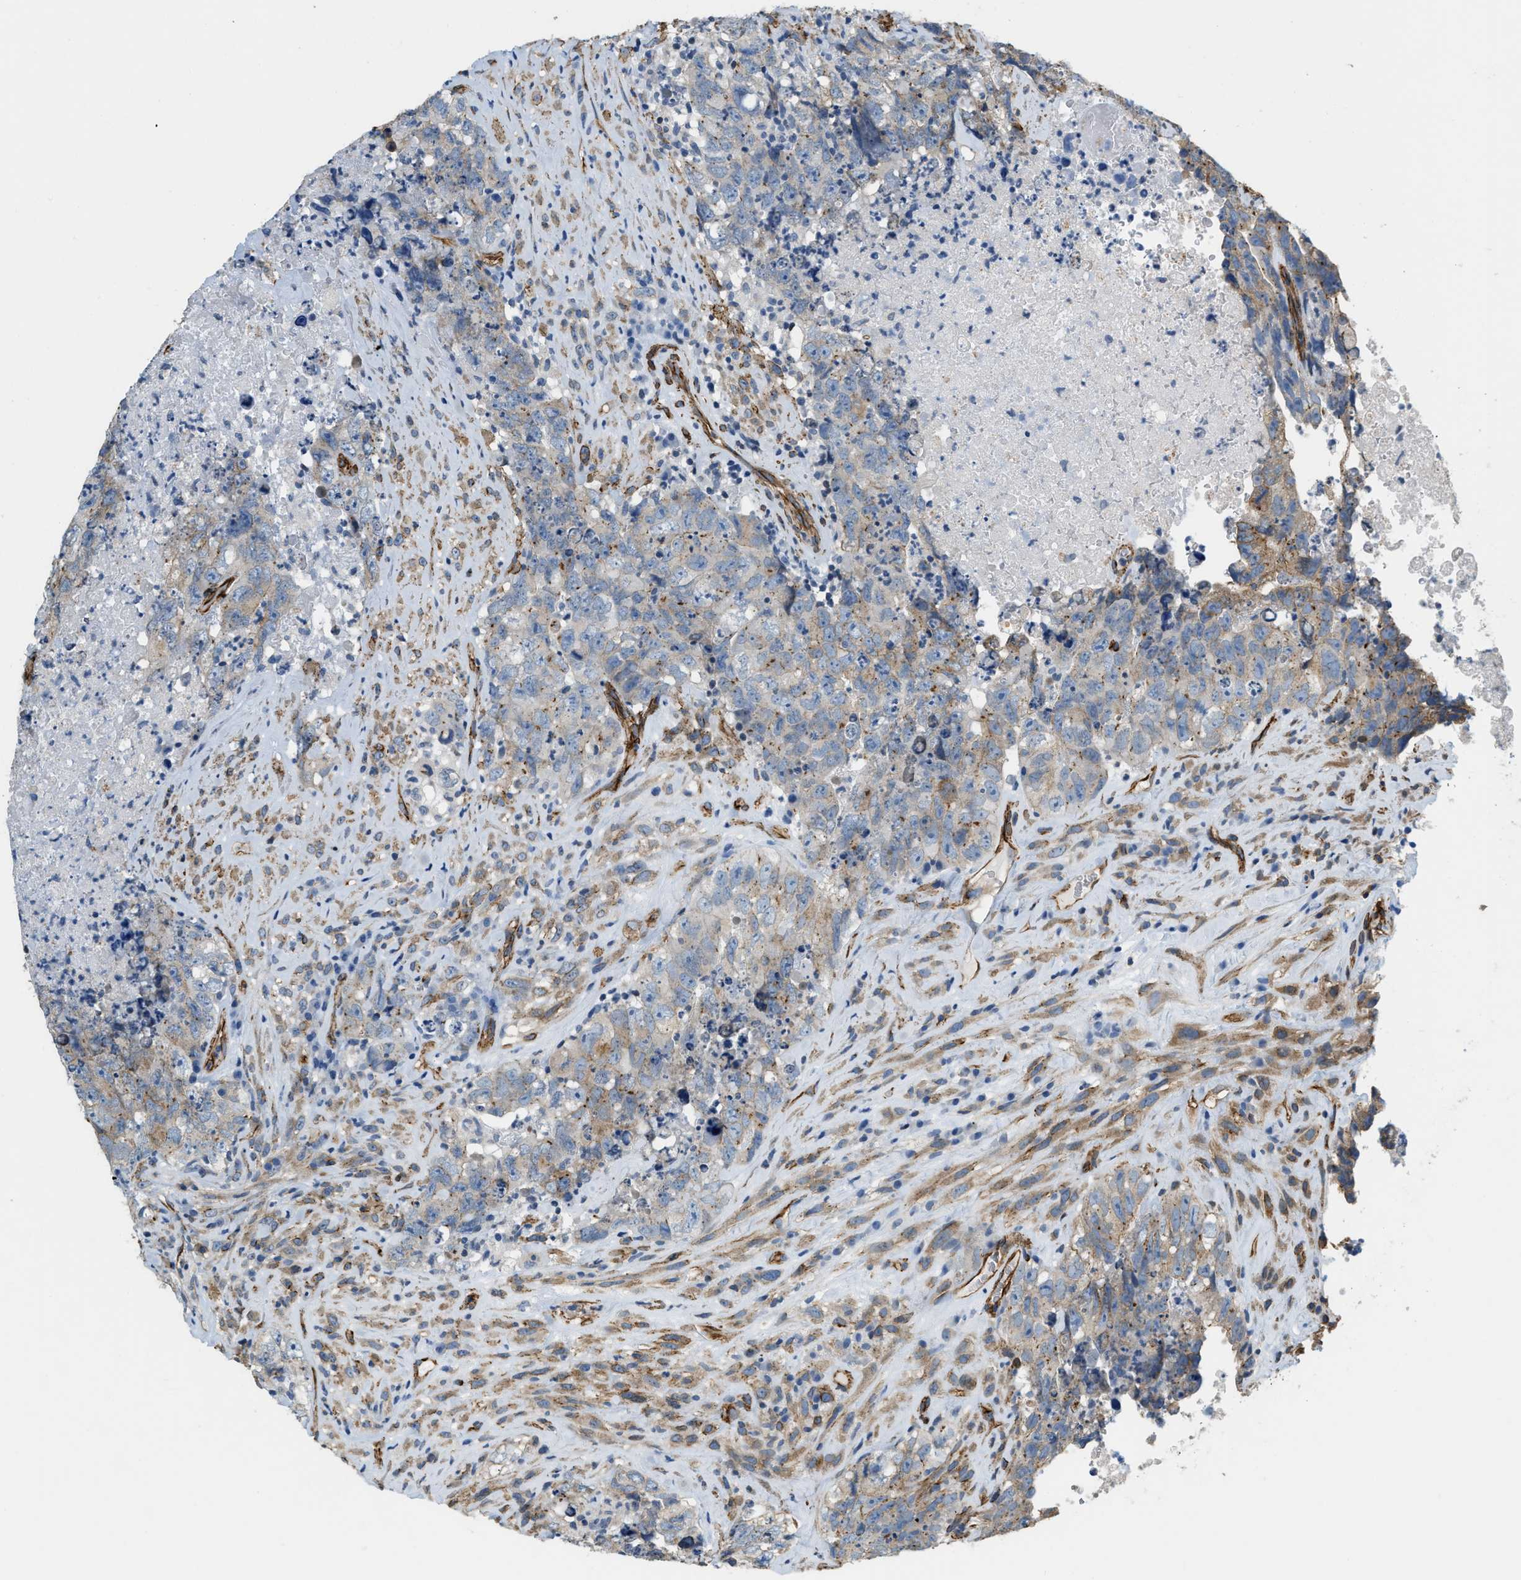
{"staining": {"intensity": "moderate", "quantity": "25%-75%", "location": "cytoplasmic/membranous"}, "tissue": "testis cancer", "cell_type": "Tumor cells", "image_type": "cancer", "snomed": [{"axis": "morphology", "description": "Carcinoma, Embryonal, NOS"}, {"axis": "topography", "description": "Testis"}], "caption": "Immunohistochemical staining of human testis cancer (embryonal carcinoma) shows medium levels of moderate cytoplasmic/membranous protein expression in about 25%-75% of tumor cells.", "gene": "TMEM43", "patient": {"sex": "male", "age": 32}}